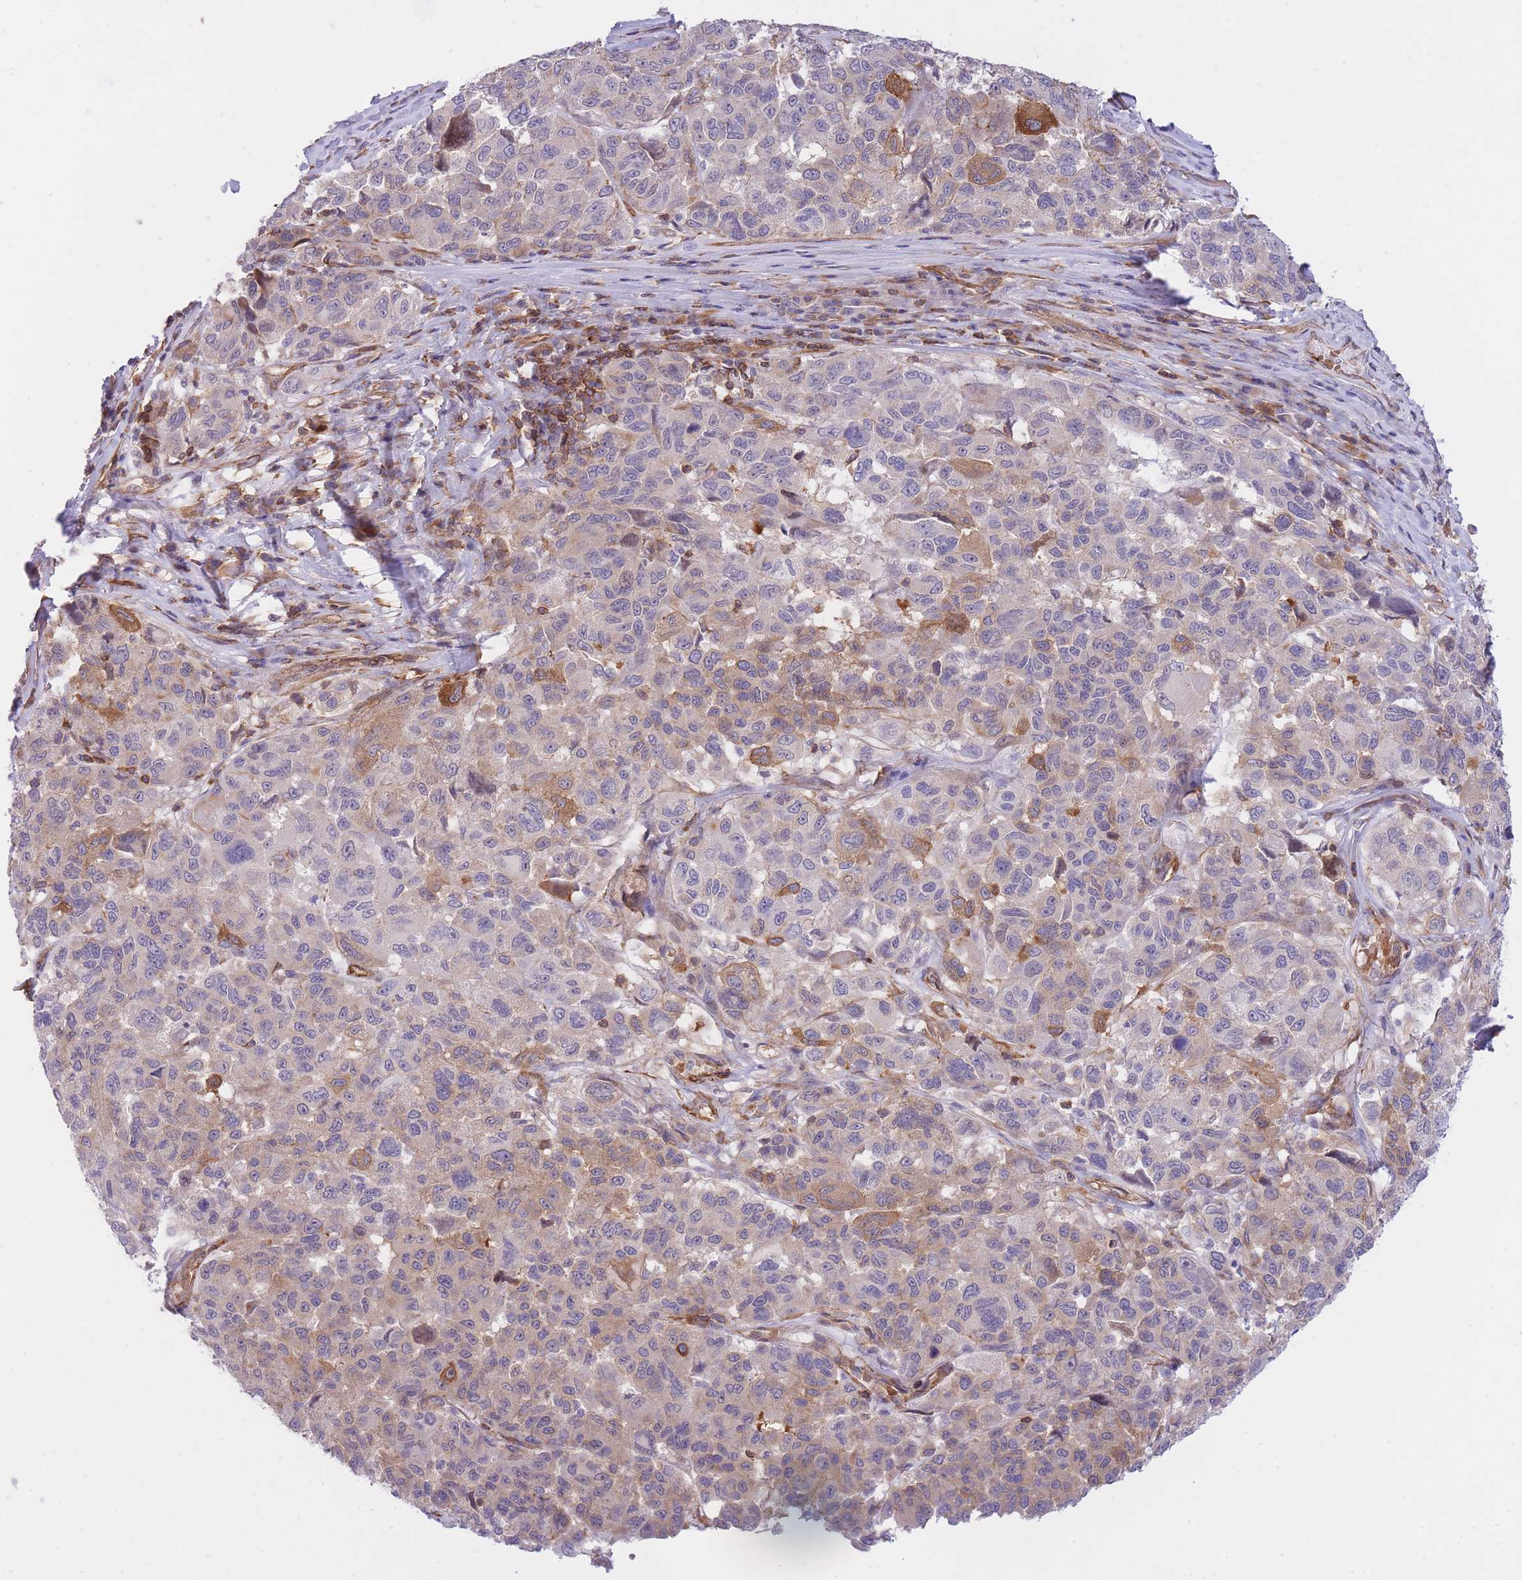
{"staining": {"intensity": "moderate", "quantity": "<25%", "location": "cytoplasmic/membranous"}, "tissue": "melanoma", "cell_type": "Tumor cells", "image_type": "cancer", "snomed": [{"axis": "morphology", "description": "Malignant melanoma, NOS"}, {"axis": "topography", "description": "Skin"}], "caption": "Immunohistochemical staining of malignant melanoma displays low levels of moderate cytoplasmic/membranous positivity in approximately <25% of tumor cells.", "gene": "CDC25B", "patient": {"sex": "female", "age": 66}}